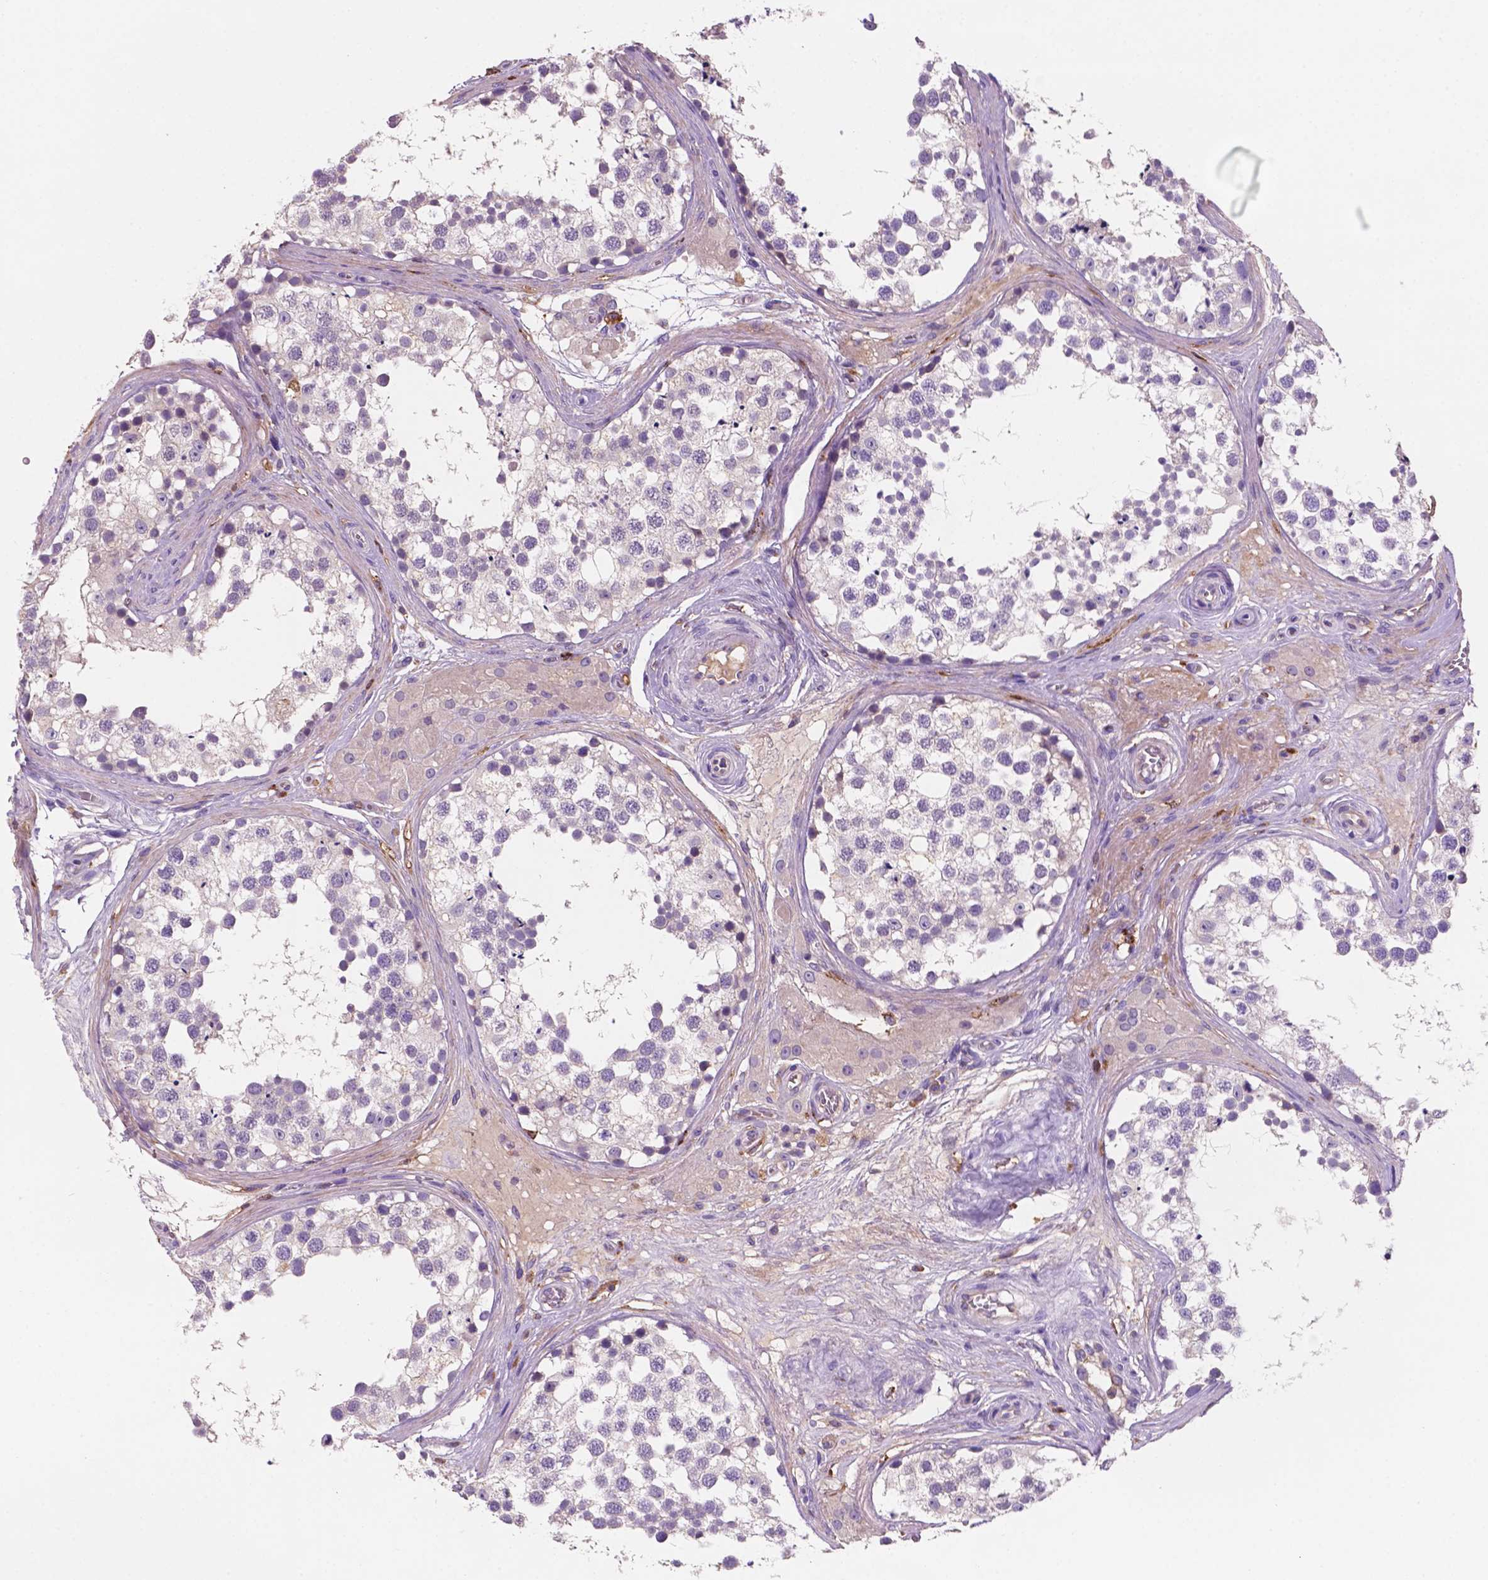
{"staining": {"intensity": "negative", "quantity": "none", "location": "none"}, "tissue": "testis", "cell_type": "Cells in seminiferous ducts", "image_type": "normal", "snomed": [{"axis": "morphology", "description": "Normal tissue, NOS"}, {"axis": "morphology", "description": "Seminoma, NOS"}, {"axis": "topography", "description": "Testis"}], "caption": "High power microscopy micrograph of an IHC photomicrograph of unremarkable testis, revealing no significant staining in cells in seminiferous ducts.", "gene": "MKRN2OS", "patient": {"sex": "male", "age": 65}}